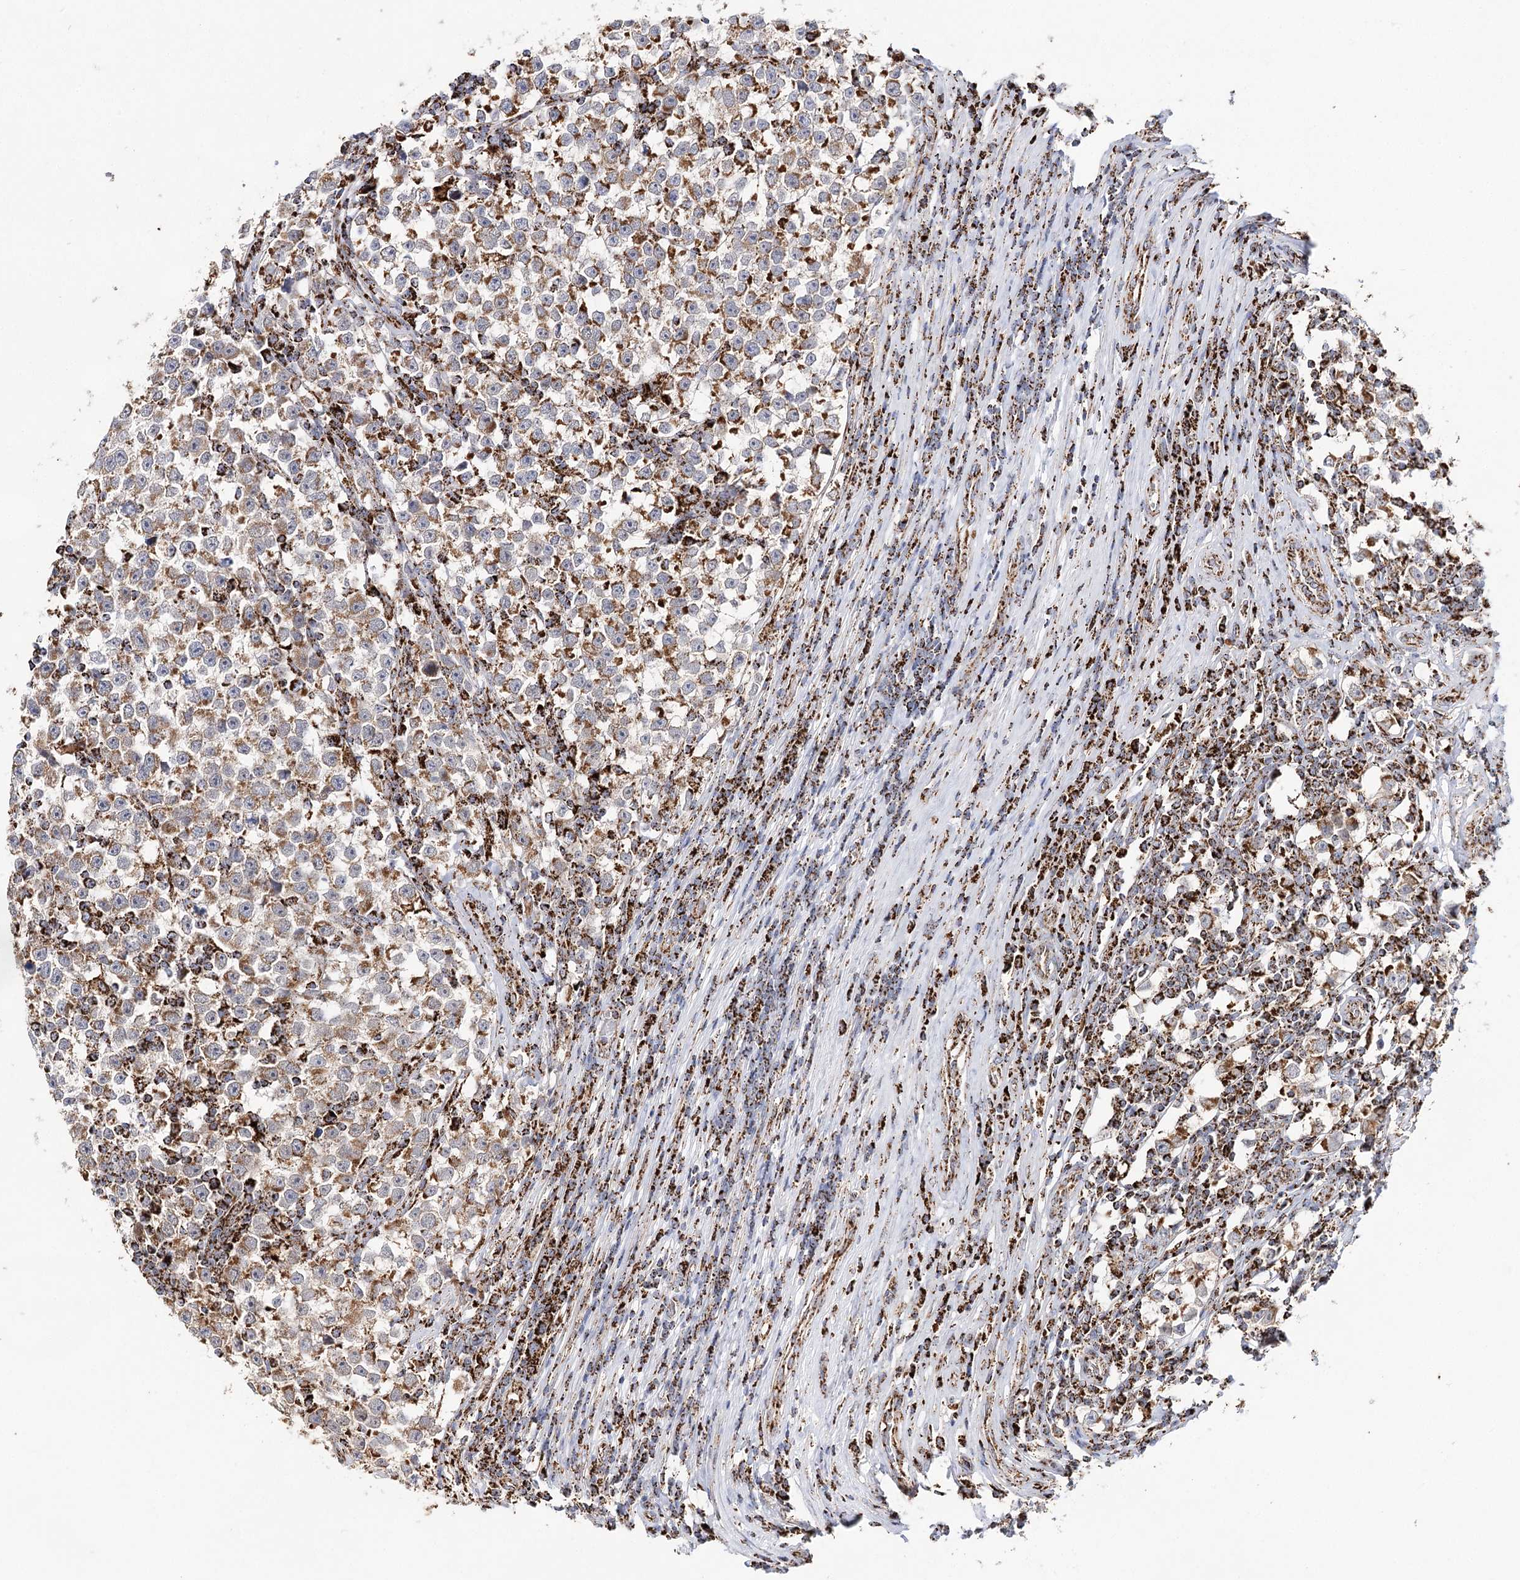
{"staining": {"intensity": "moderate", "quantity": ">75%", "location": "cytoplasmic/membranous"}, "tissue": "testis cancer", "cell_type": "Tumor cells", "image_type": "cancer", "snomed": [{"axis": "morphology", "description": "Normal tissue, NOS"}, {"axis": "morphology", "description": "Seminoma, NOS"}, {"axis": "topography", "description": "Testis"}], "caption": "Immunohistochemistry micrograph of testis seminoma stained for a protein (brown), which demonstrates medium levels of moderate cytoplasmic/membranous positivity in approximately >75% of tumor cells.", "gene": "NADK2", "patient": {"sex": "male", "age": 43}}